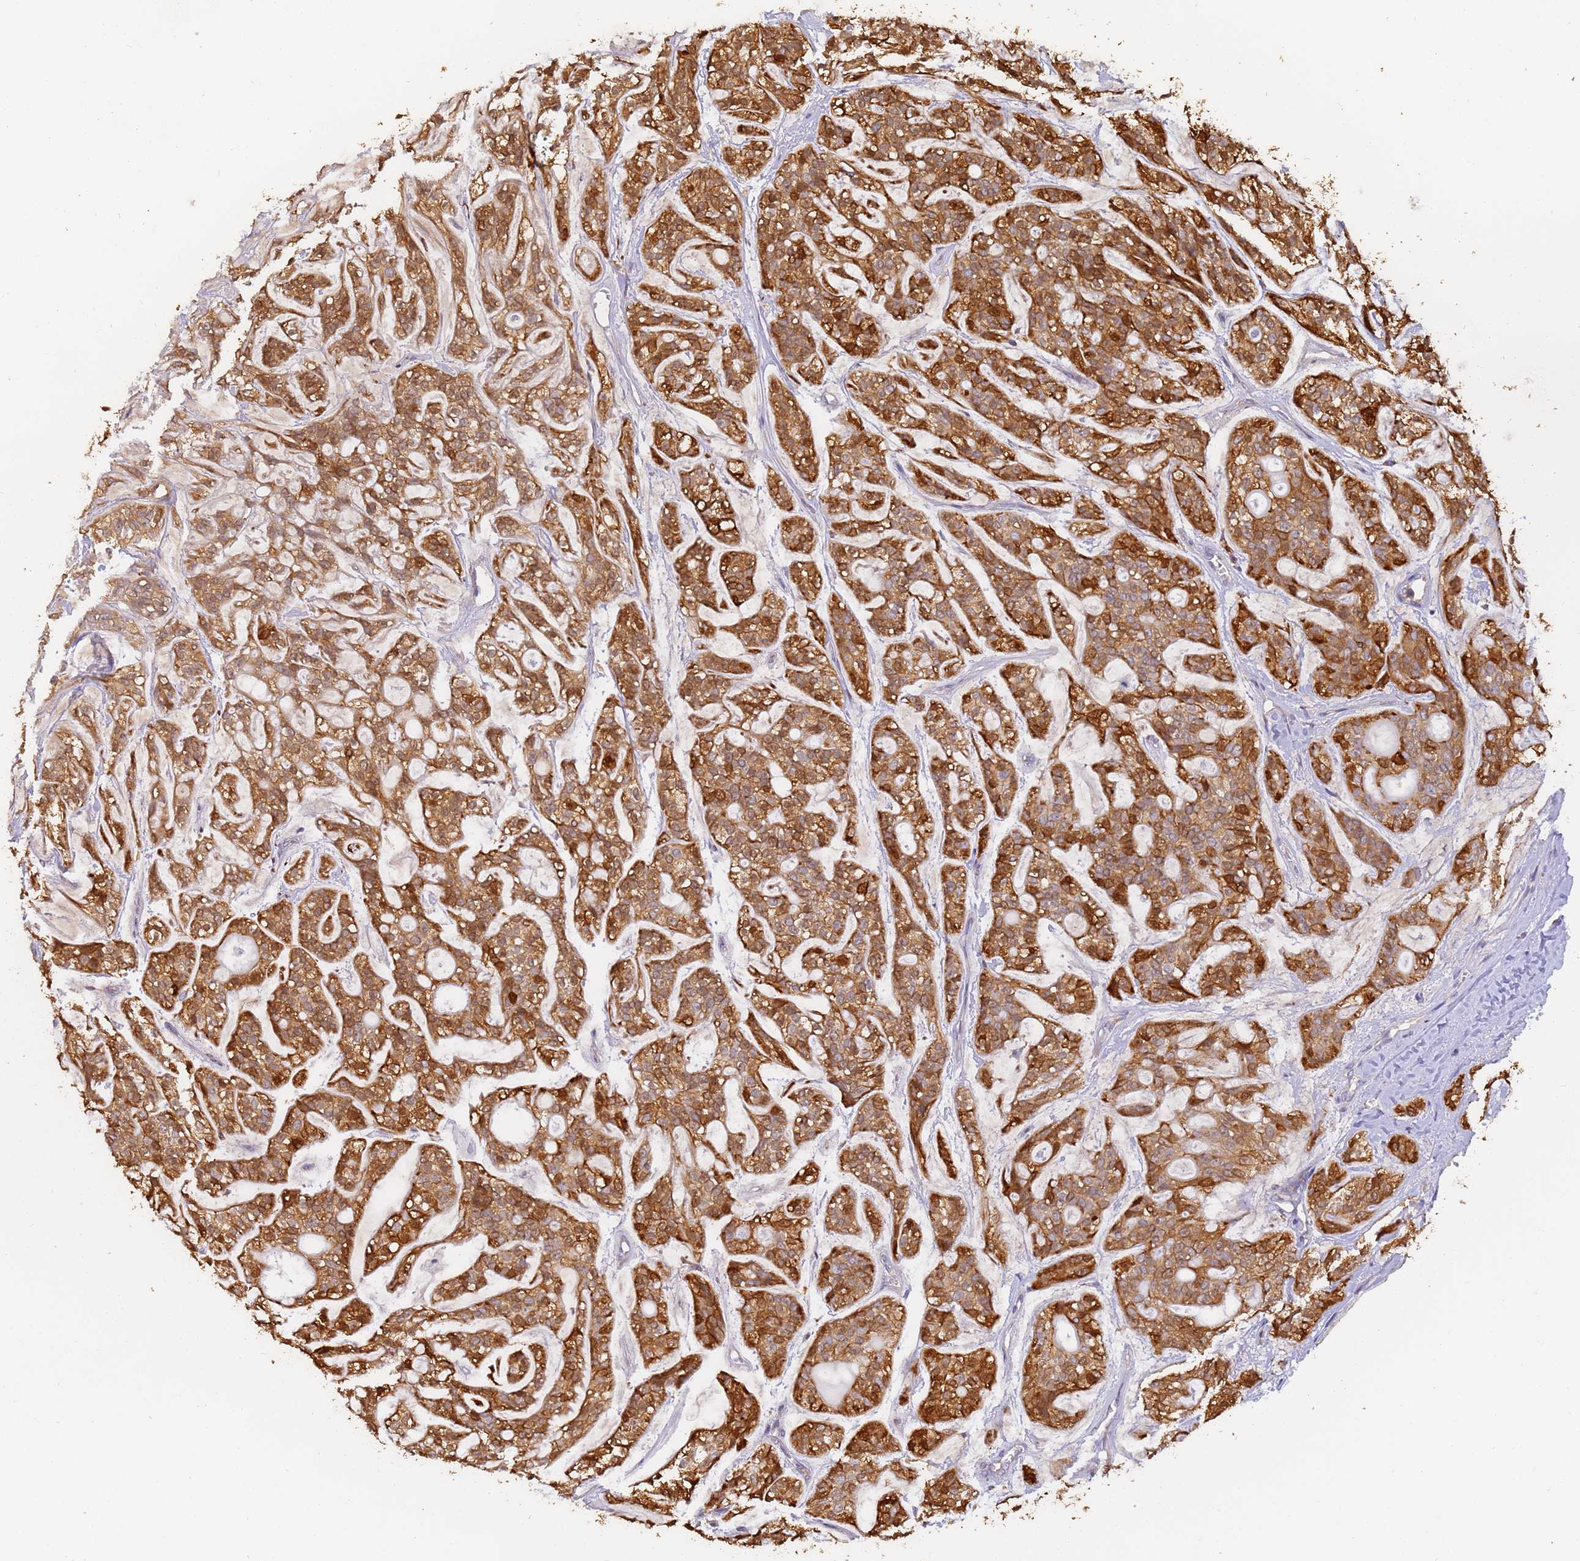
{"staining": {"intensity": "strong", "quantity": ">75%", "location": "cytoplasmic/membranous"}, "tissue": "head and neck cancer", "cell_type": "Tumor cells", "image_type": "cancer", "snomed": [{"axis": "morphology", "description": "Adenocarcinoma, NOS"}, {"axis": "topography", "description": "Head-Neck"}], "caption": "This is an image of IHC staining of head and neck adenocarcinoma, which shows strong staining in the cytoplasmic/membranous of tumor cells.", "gene": "M6PR", "patient": {"sex": "male", "age": 66}}